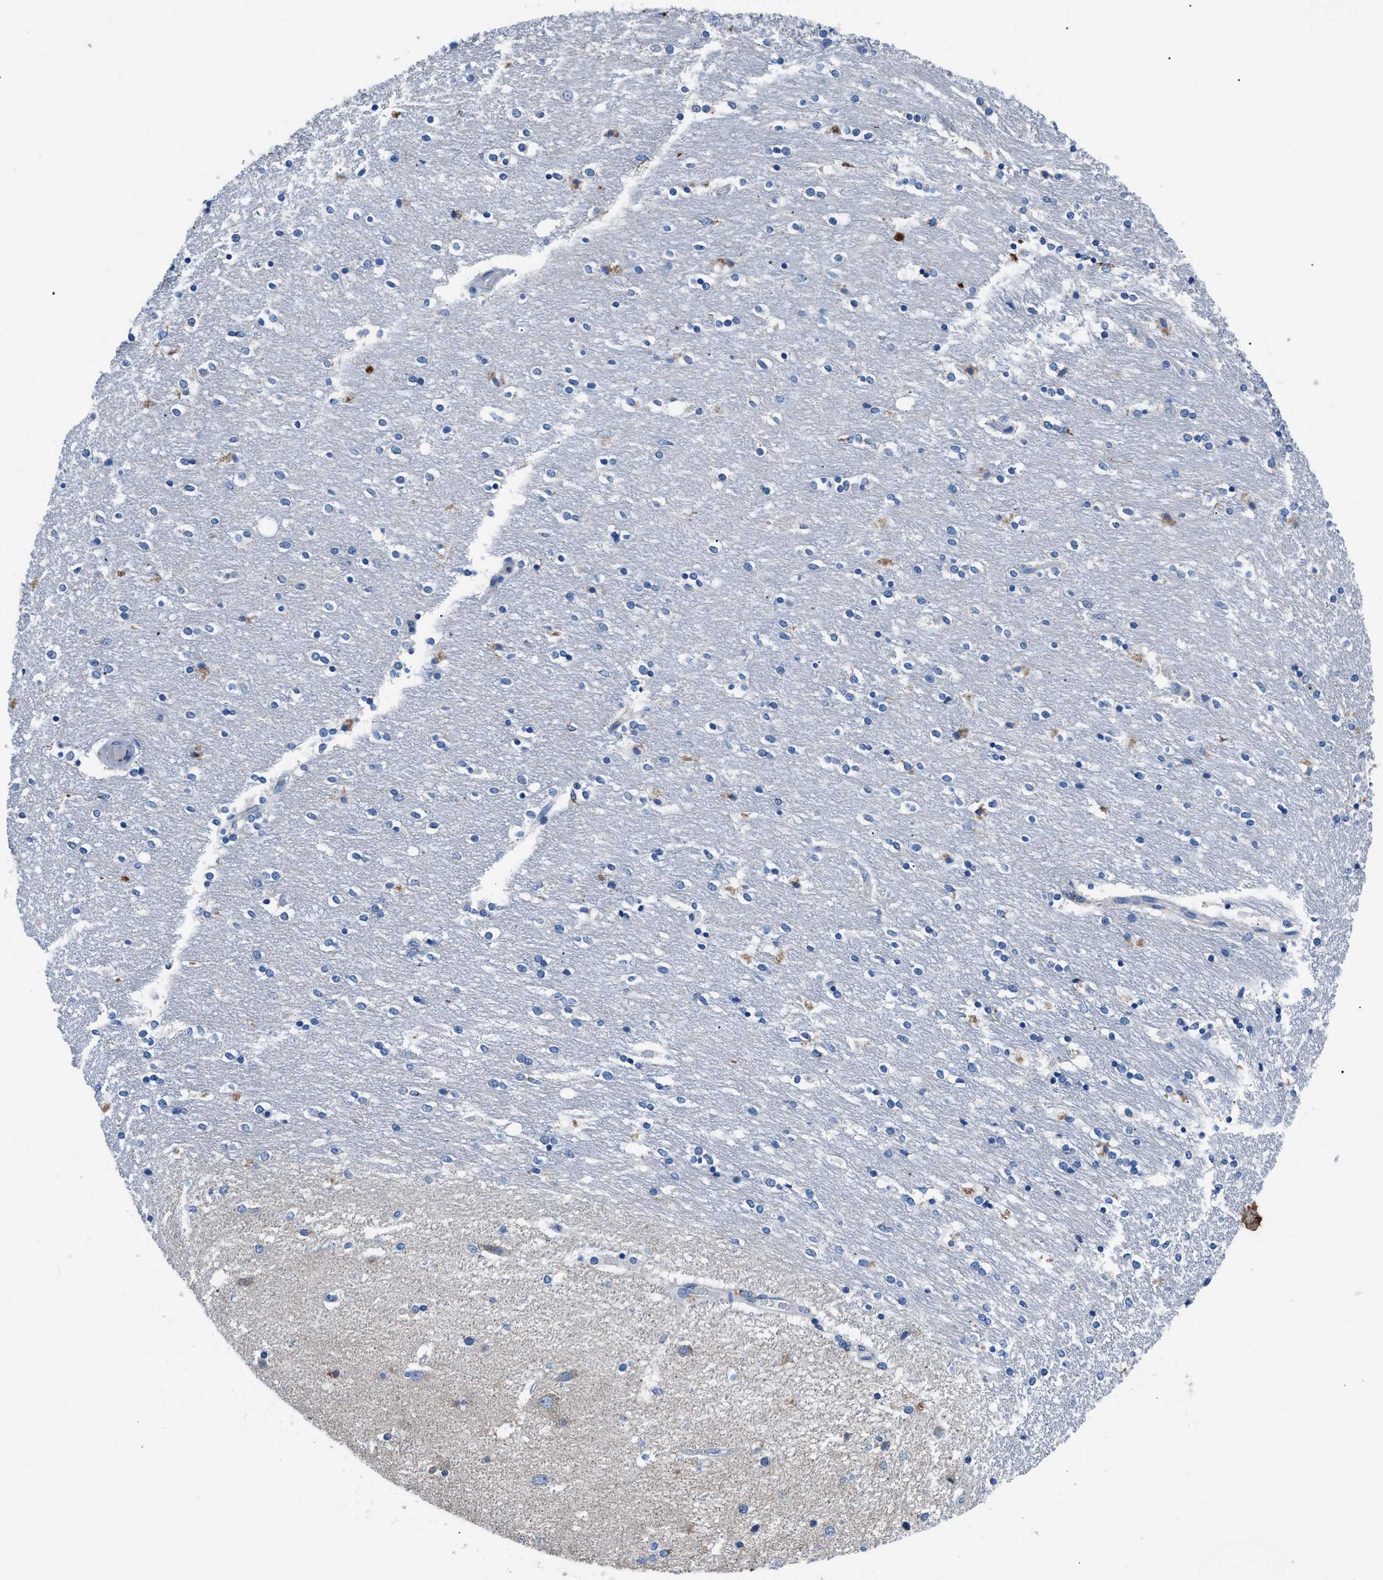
{"staining": {"intensity": "moderate", "quantity": "<25%", "location": "cytoplasmic/membranous"}, "tissue": "caudate", "cell_type": "Glial cells", "image_type": "normal", "snomed": [{"axis": "morphology", "description": "Normal tissue, NOS"}, {"axis": "topography", "description": "Lateral ventricle wall"}], "caption": "DAB immunohistochemical staining of unremarkable human caudate reveals moderate cytoplasmic/membranous protein positivity in about <25% of glial cells. (DAB IHC, brown staining for protein, blue staining for nuclei).", "gene": "ZDHHC3", "patient": {"sex": "female", "age": 54}}